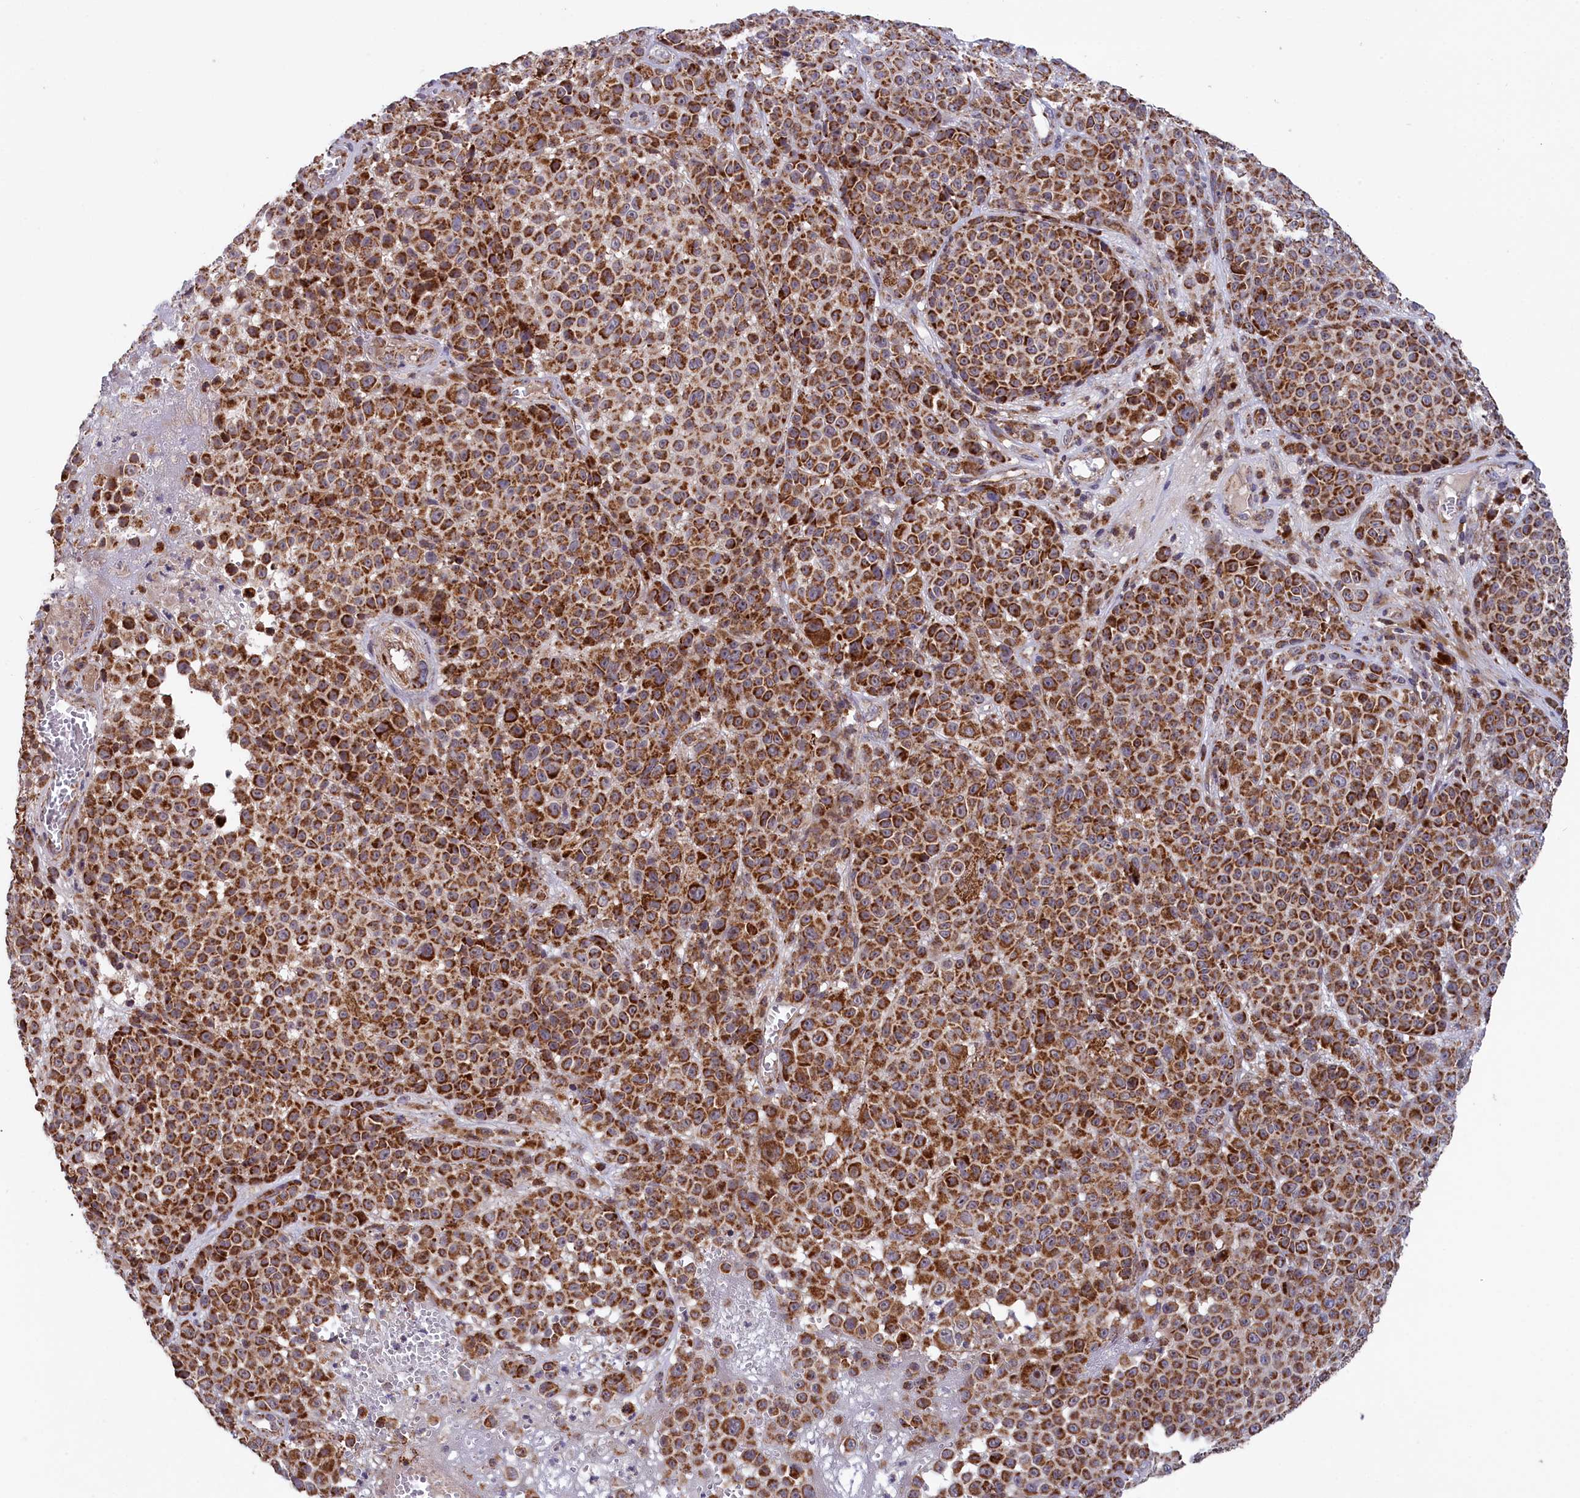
{"staining": {"intensity": "strong", "quantity": ">75%", "location": "cytoplasmic/membranous"}, "tissue": "melanoma", "cell_type": "Tumor cells", "image_type": "cancer", "snomed": [{"axis": "morphology", "description": "Malignant melanoma, NOS"}, {"axis": "topography", "description": "Skin"}], "caption": "Melanoma tissue exhibits strong cytoplasmic/membranous positivity in about >75% of tumor cells (Stains: DAB (3,3'-diaminobenzidine) in brown, nuclei in blue, Microscopy: brightfield microscopy at high magnification).", "gene": "TIMM44", "patient": {"sex": "female", "age": 94}}